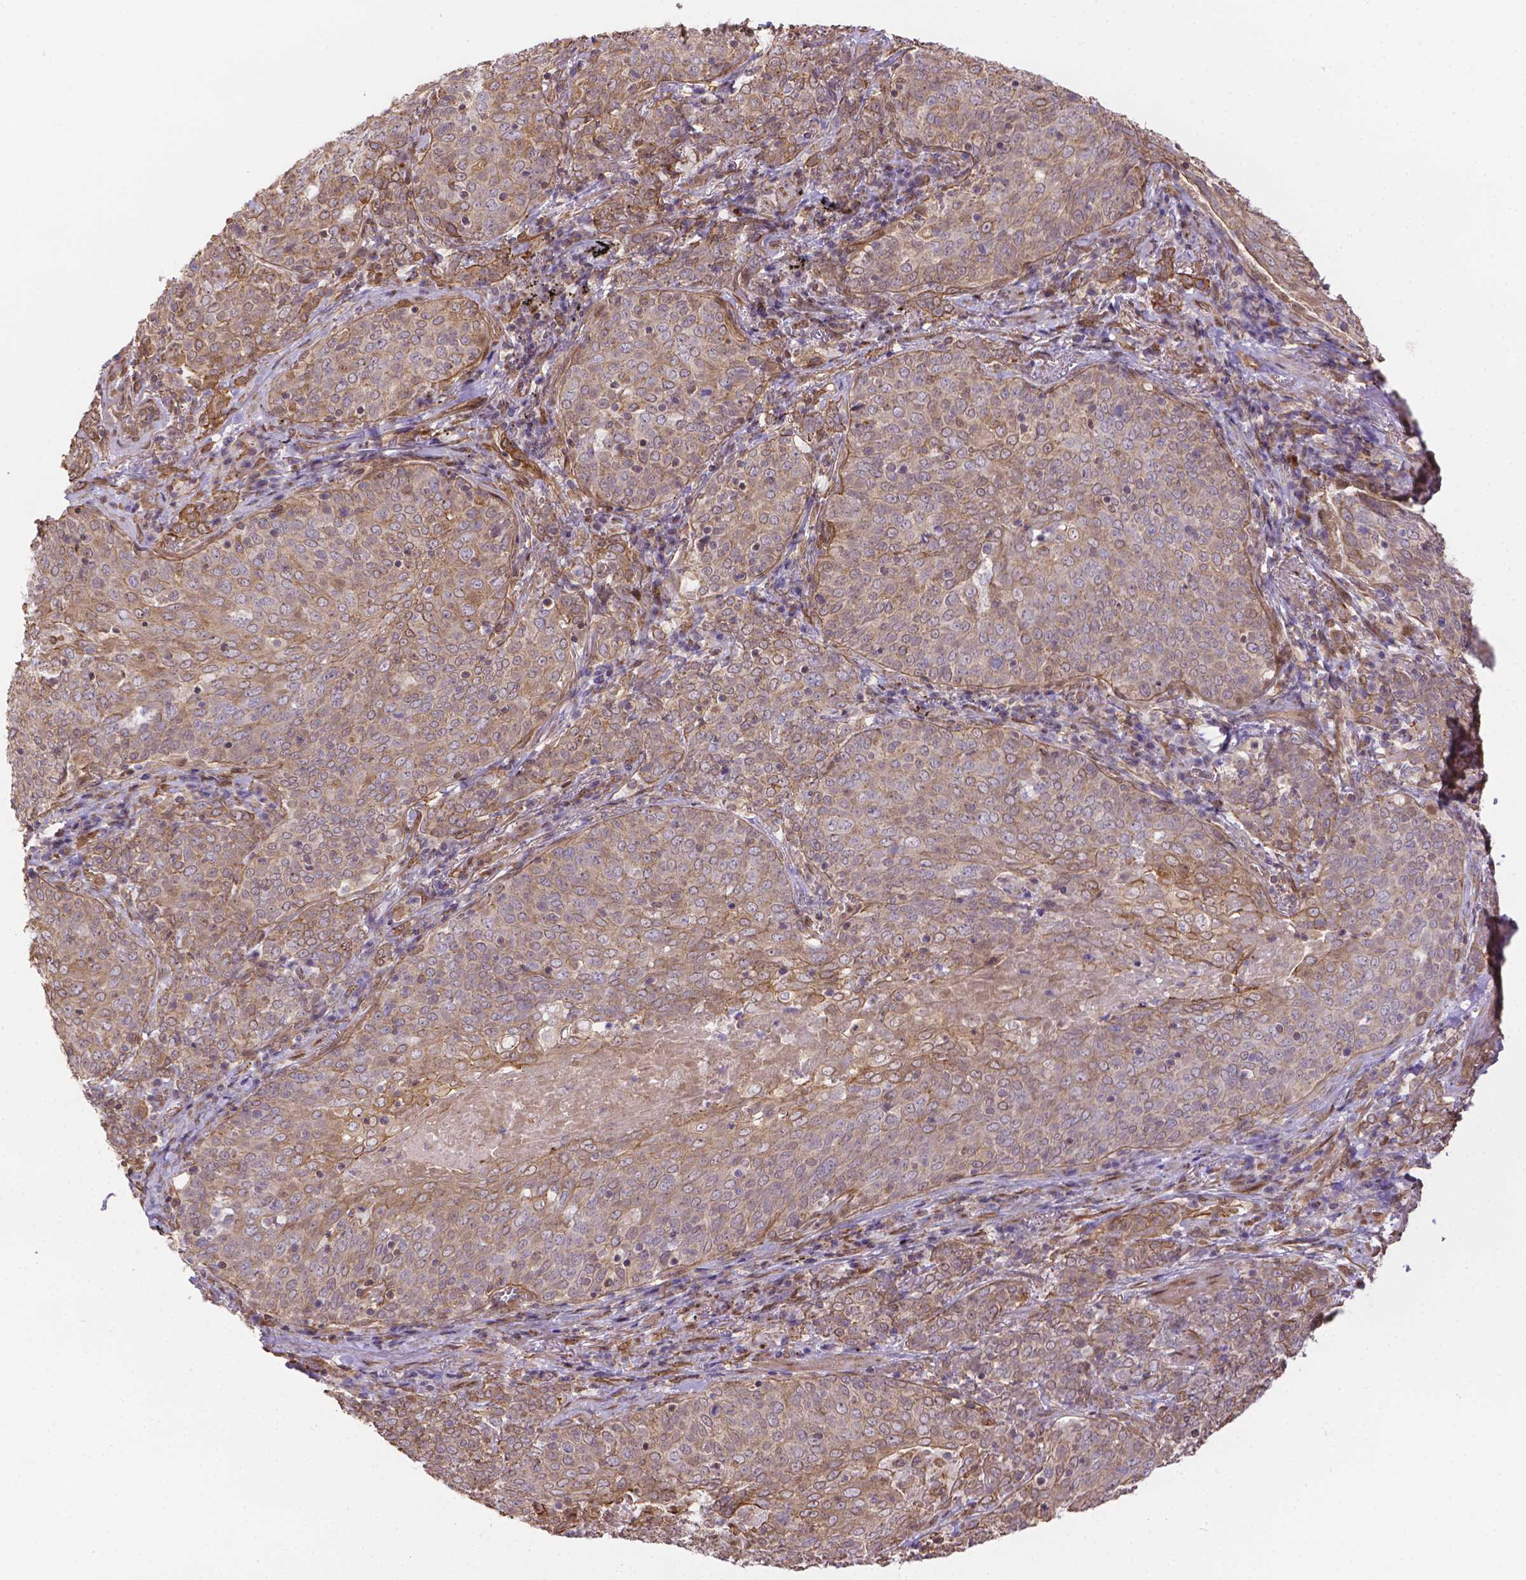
{"staining": {"intensity": "weak", "quantity": ">75%", "location": "cytoplasmic/membranous"}, "tissue": "lung cancer", "cell_type": "Tumor cells", "image_type": "cancer", "snomed": [{"axis": "morphology", "description": "Squamous cell carcinoma, NOS"}, {"axis": "topography", "description": "Lung"}], "caption": "High-magnification brightfield microscopy of lung cancer stained with DAB (brown) and counterstained with hematoxylin (blue). tumor cells exhibit weak cytoplasmic/membranous staining is identified in approximately>75% of cells.", "gene": "YAP1", "patient": {"sex": "male", "age": 82}}